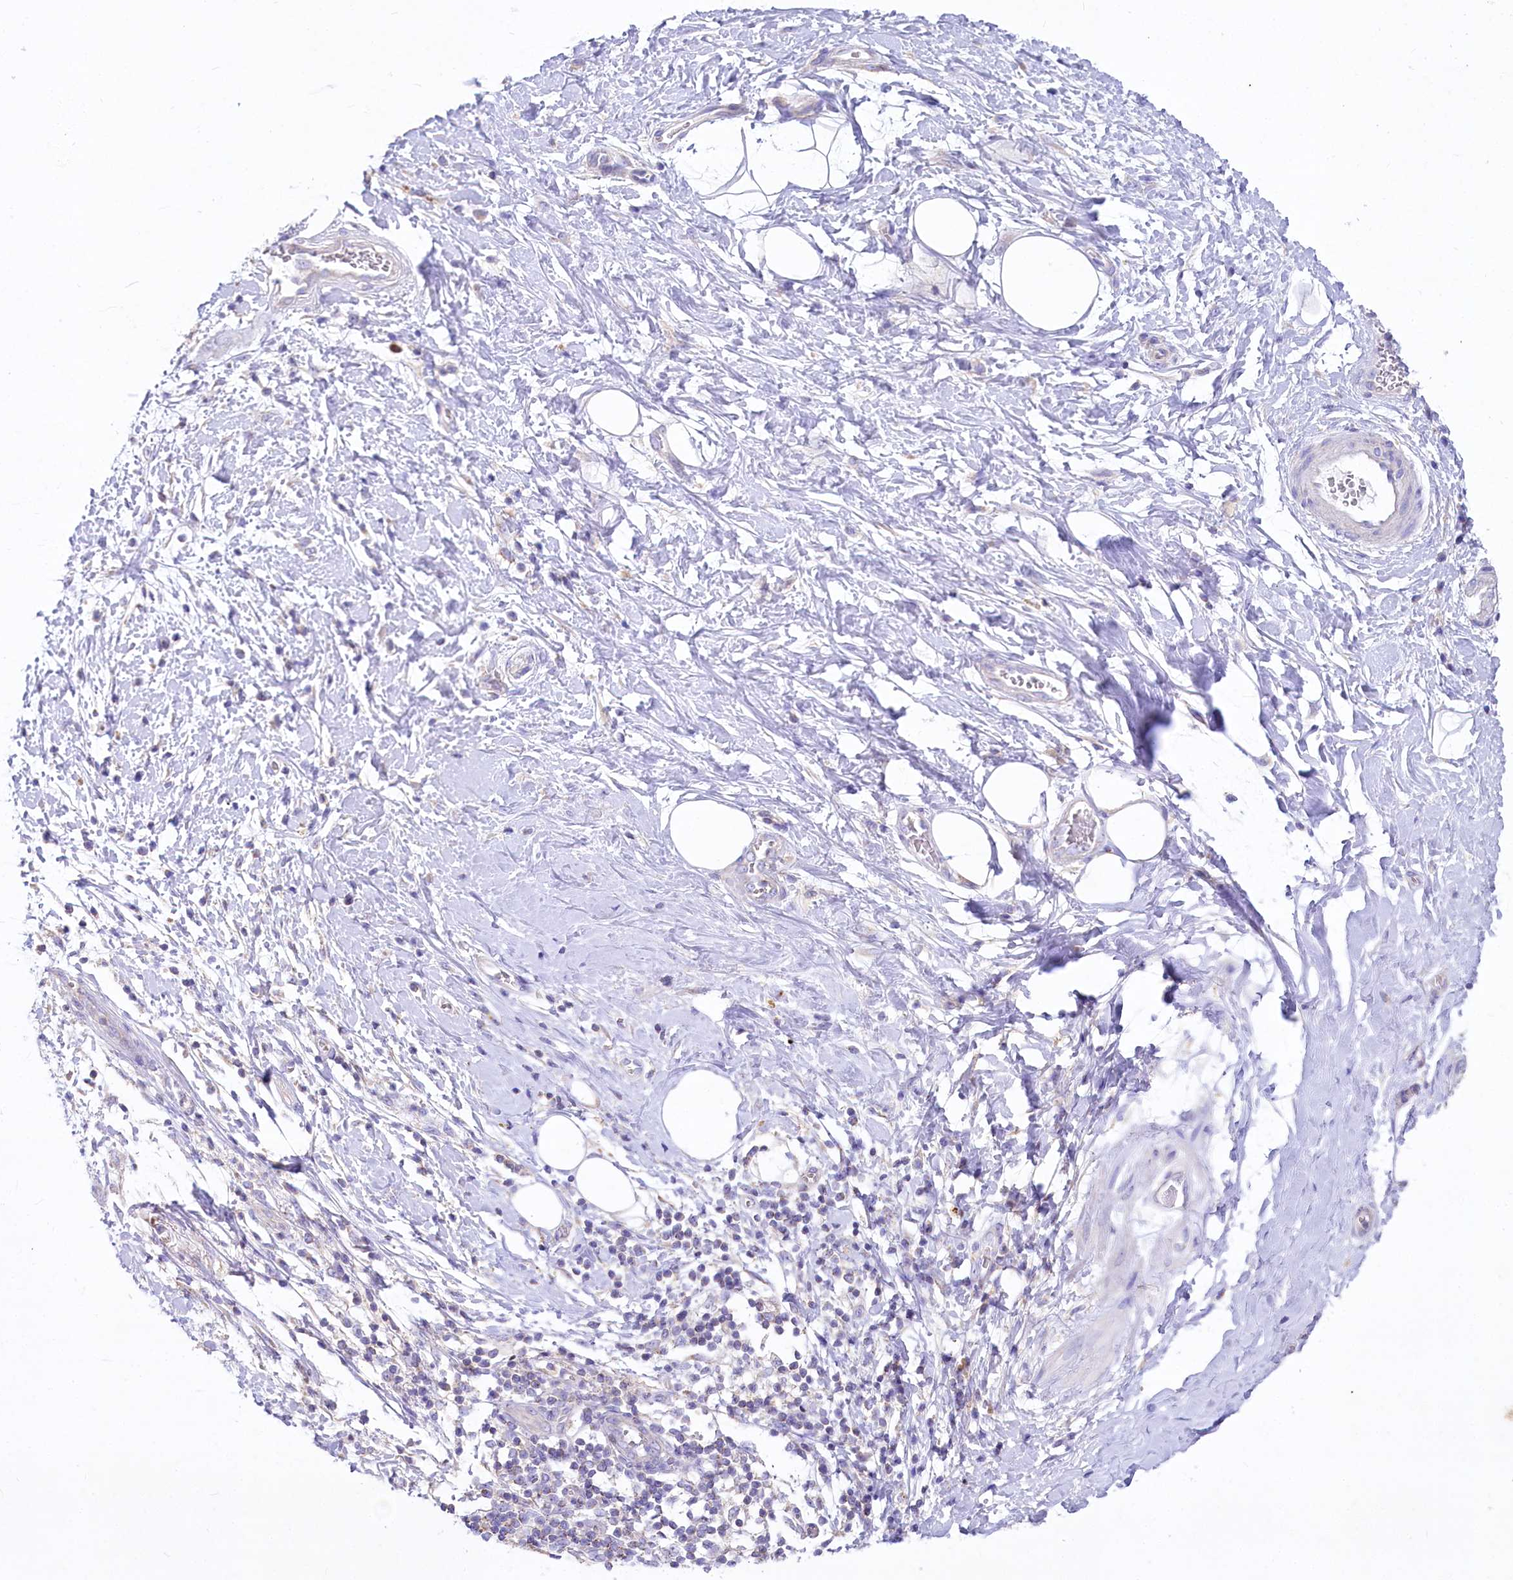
{"staining": {"intensity": "negative", "quantity": "none", "location": "none"}, "tissue": "adipose tissue", "cell_type": "Adipocytes", "image_type": "normal", "snomed": [{"axis": "morphology", "description": "Normal tissue, NOS"}, {"axis": "morphology", "description": "Adenocarcinoma, NOS"}, {"axis": "topography", "description": "Pancreas"}, {"axis": "topography", "description": "Peripheral nerve tissue"}], "caption": "Immunohistochemistry (IHC) of unremarkable human adipose tissue displays no positivity in adipocytes. (IHC, brightfield microscopy, high magnification).", "gene": "VPS26B", "patient": {"sex": "male", "age": 59}}